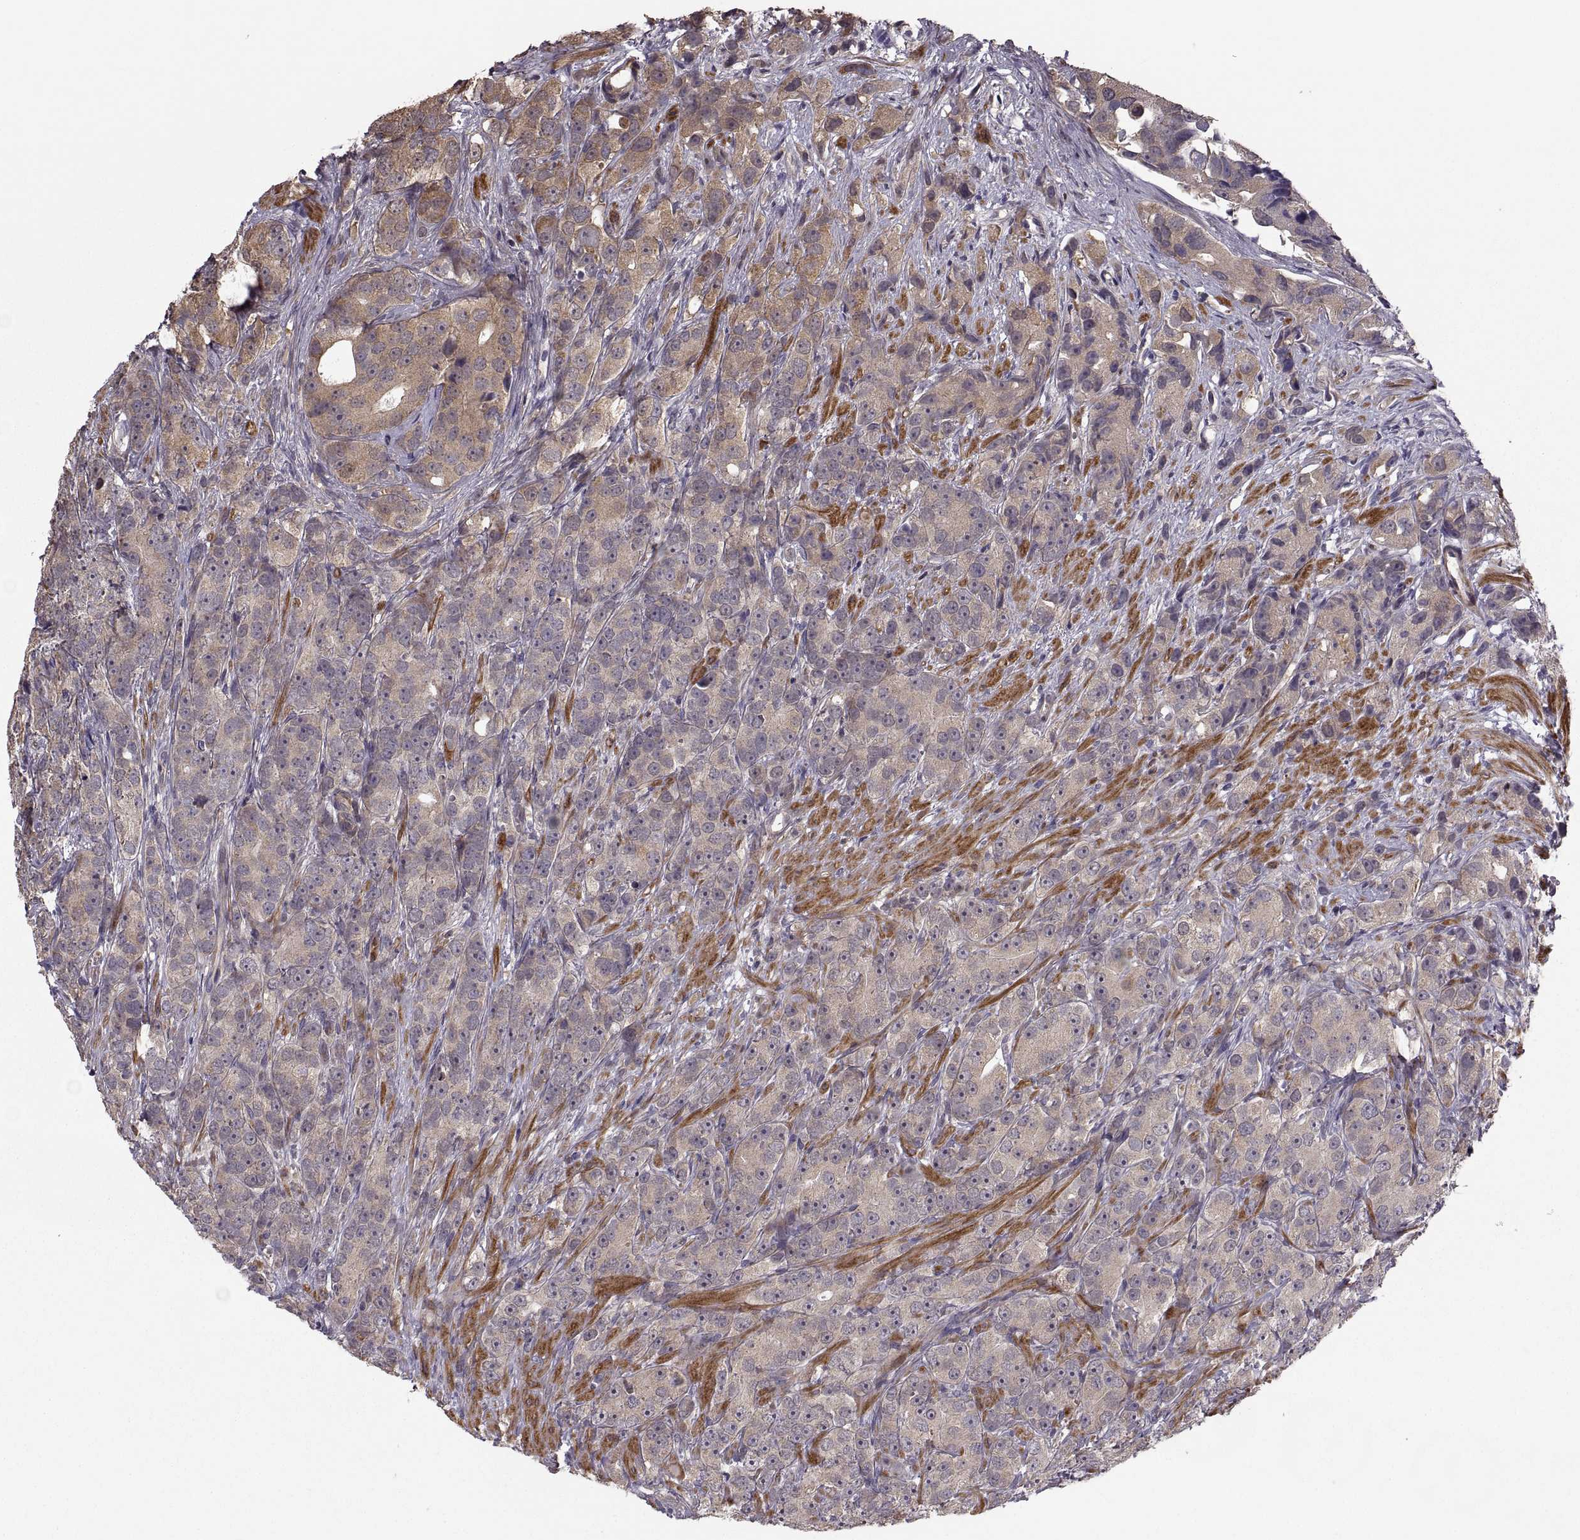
{"staining": {"intensity": "weak", "quantity": ">75%", "location": "cytoplasmic/membranous"}, "tissue": "prostate cancer", "cell_type": "Tumor cells", "image_type": "cancer", "snomed": [{"axis": "morphology", "description": "Adenocarcinoma, High grade"}, {"axis": "topography", "description": "Prostate"}], "caption": "Prostate cancer (high-grade adenocarcinoma) was stained to show a protein in brown. There is low levels of weak cytoplasmic/membranous staining in approximately >75% of tumor cells.", "gene": "PMM2", "patient": {"sex": "male", "age": 90}}